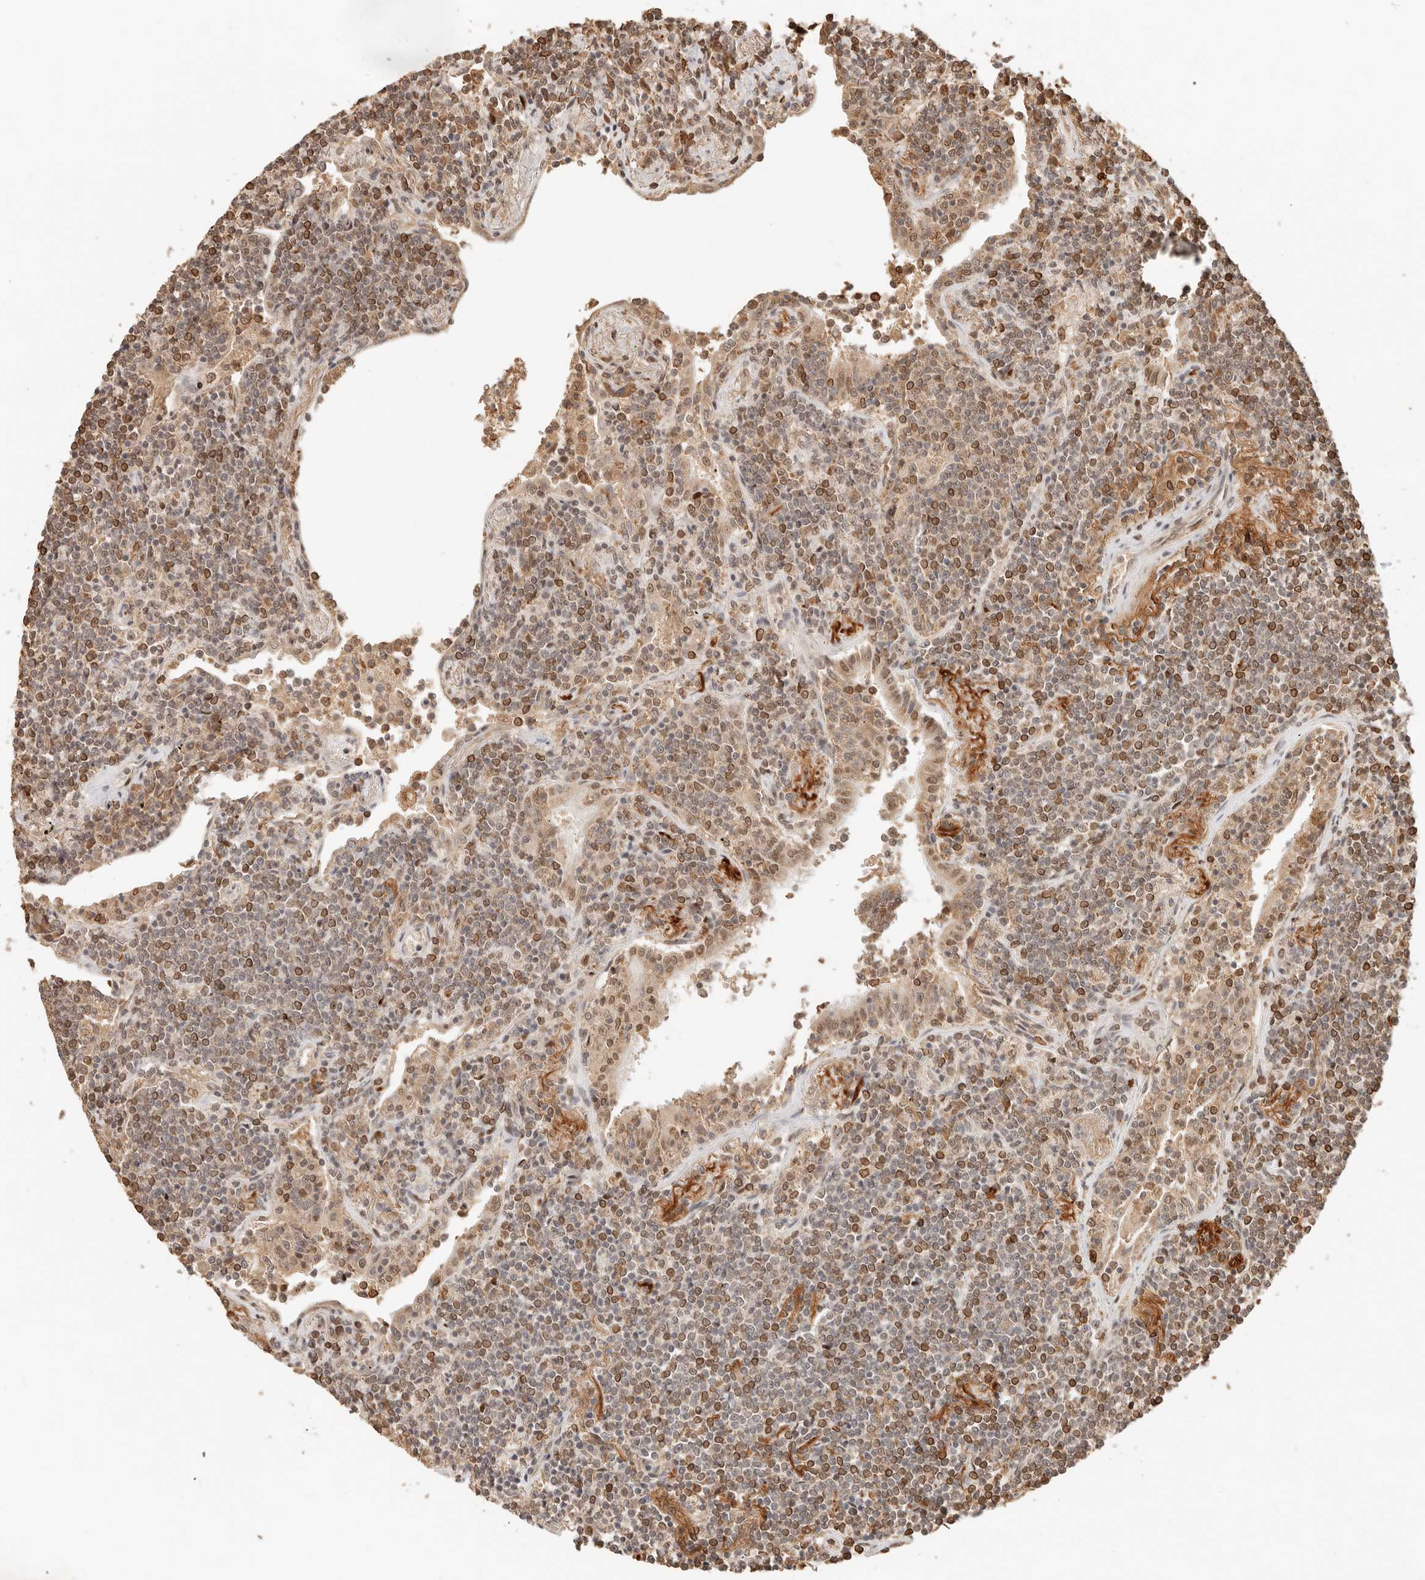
{"staining": {"intensity": "moderate", "quantity": ">75%", "location": "nuclear"}, "tissue": "lymphoma", "cell_type": "Tumor cells", "image_type": "cancer", "snomed": [{"axis": "morphology", "description": "Malignant lymphoma, non-Hodgkin's type, Low grade"}, {"axis": "topography", "description": "Lung"}], "caption": "Protein positivity by immunohistochemistry (IHC) shows moderate nuclear positivity in approximately >75% of tumor cells in low-grade malignant lymphoma, non-Hodgkin's type. The staining is performed using DAB (3,3'-diaminobenzidine) brown chromogen to label protein expression. The nuclei are counter-stained blue using hematoxylin.", "gene": "NPAS2", "patient": {"sex": "female", "age": 71}}